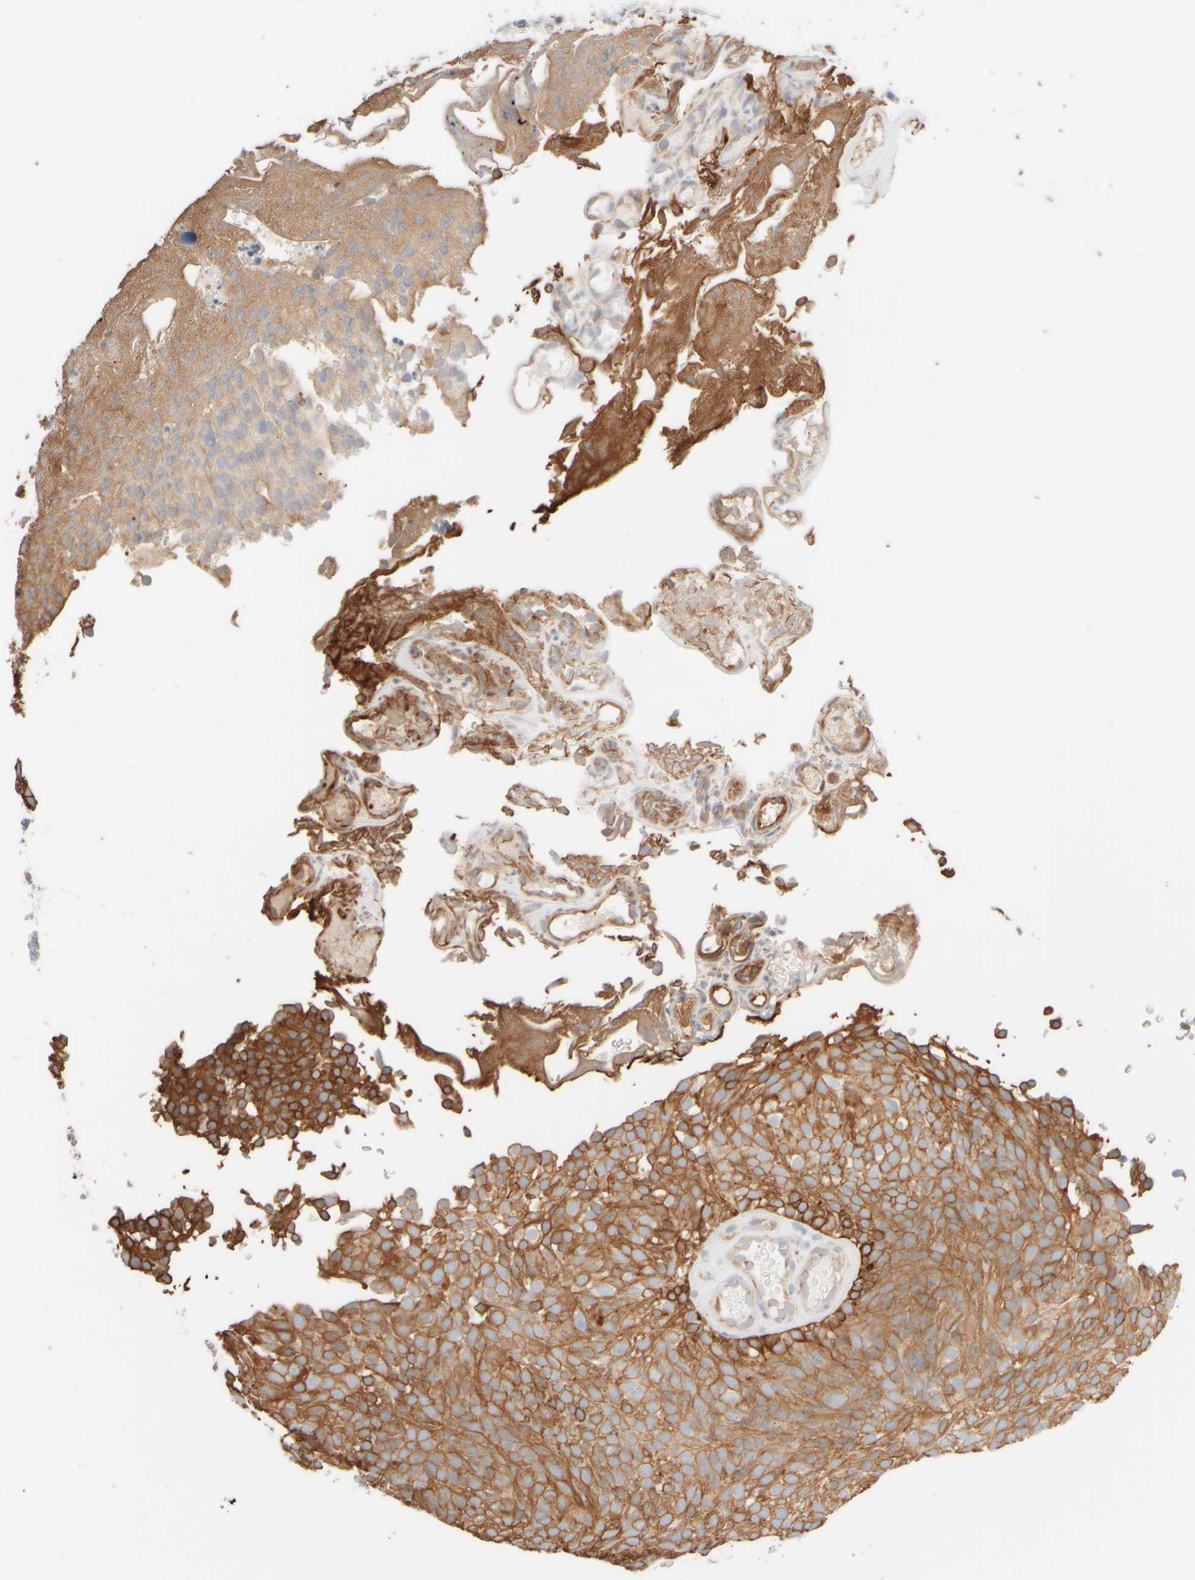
{"staining": {"intensity": "moderate", "quantity": ">75%", "location": "cytoplasmic/membranous"}, "tissue": "urothelial cancer", "cell_type": "Tumor cells", "image_type": "cancer", "snomed": [{"axis": "morphology", "description": "Urothelial carcinoma, Low grade"}, {"axis": "topography", "description": "Urinary bladder"}], "caption": "IHC histopathology image of human low-grade urothelial carcinoma stained for a protein (brown), which reveals medium levels of moderate cytoplasmic/membranous expression in approximately >75% of tumor cells.", "gene": "KRT15", "patient": {"sex": "male", "age": 78}}